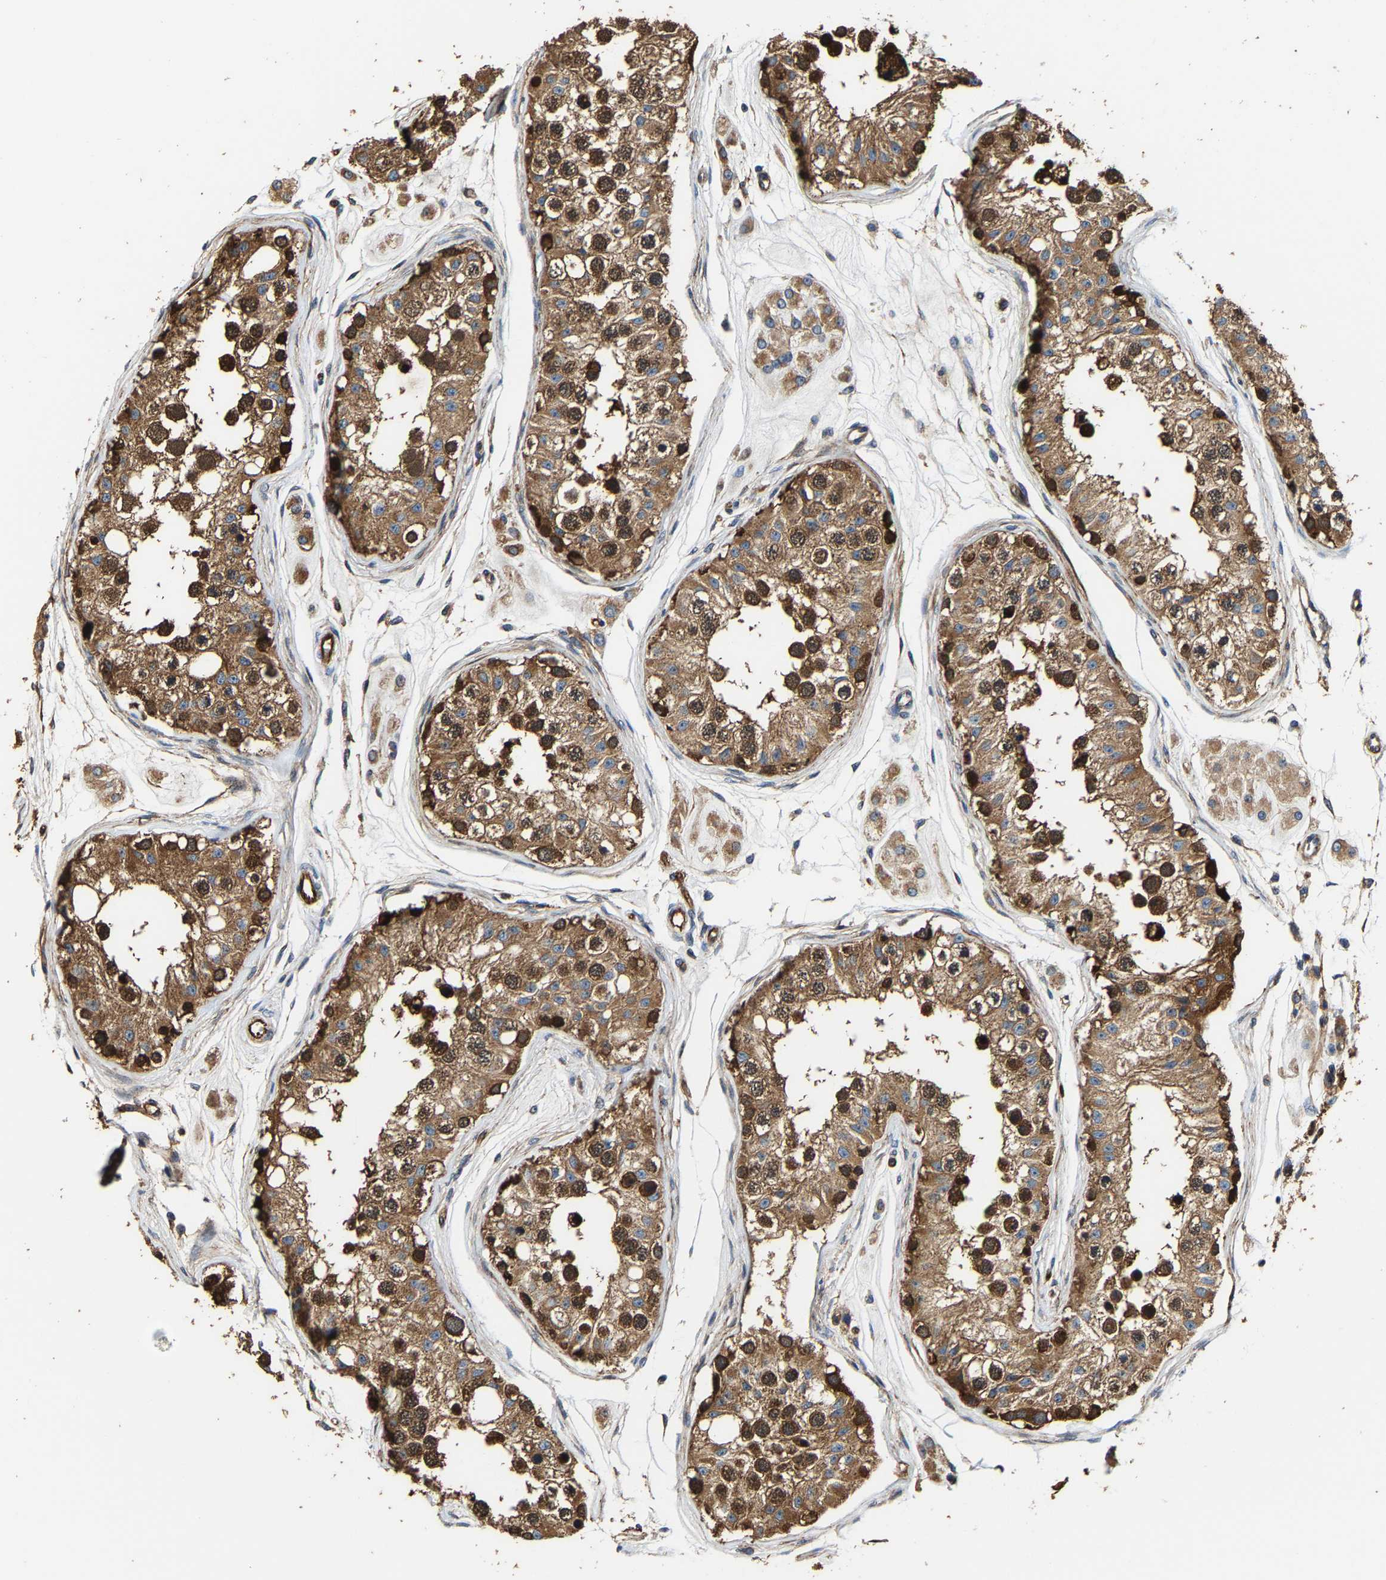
{"staining": {"intensity": "strong", "quantity": ">75%", "location": "cytoplasmic/membranous"}, "tissue": "testis", "cell_type": "Cells in seminiferous ducts", "image_type": "normal", "snomed": [{"axis": "morphology", "description": "Normal tissue, NOS"}, {"axis": "morphology", "description": "Adenocarcinoma, metastatic, NOS"}, {"axis": "topography", "description": "Testis"}], "caption": "Benign testis demonstrates strong cytoplasmic/membranous positivity in about >75% of cells in seminiferous ducts.", "gene": "GFRA3", "patient": {"sex": "male", "age": 26}}